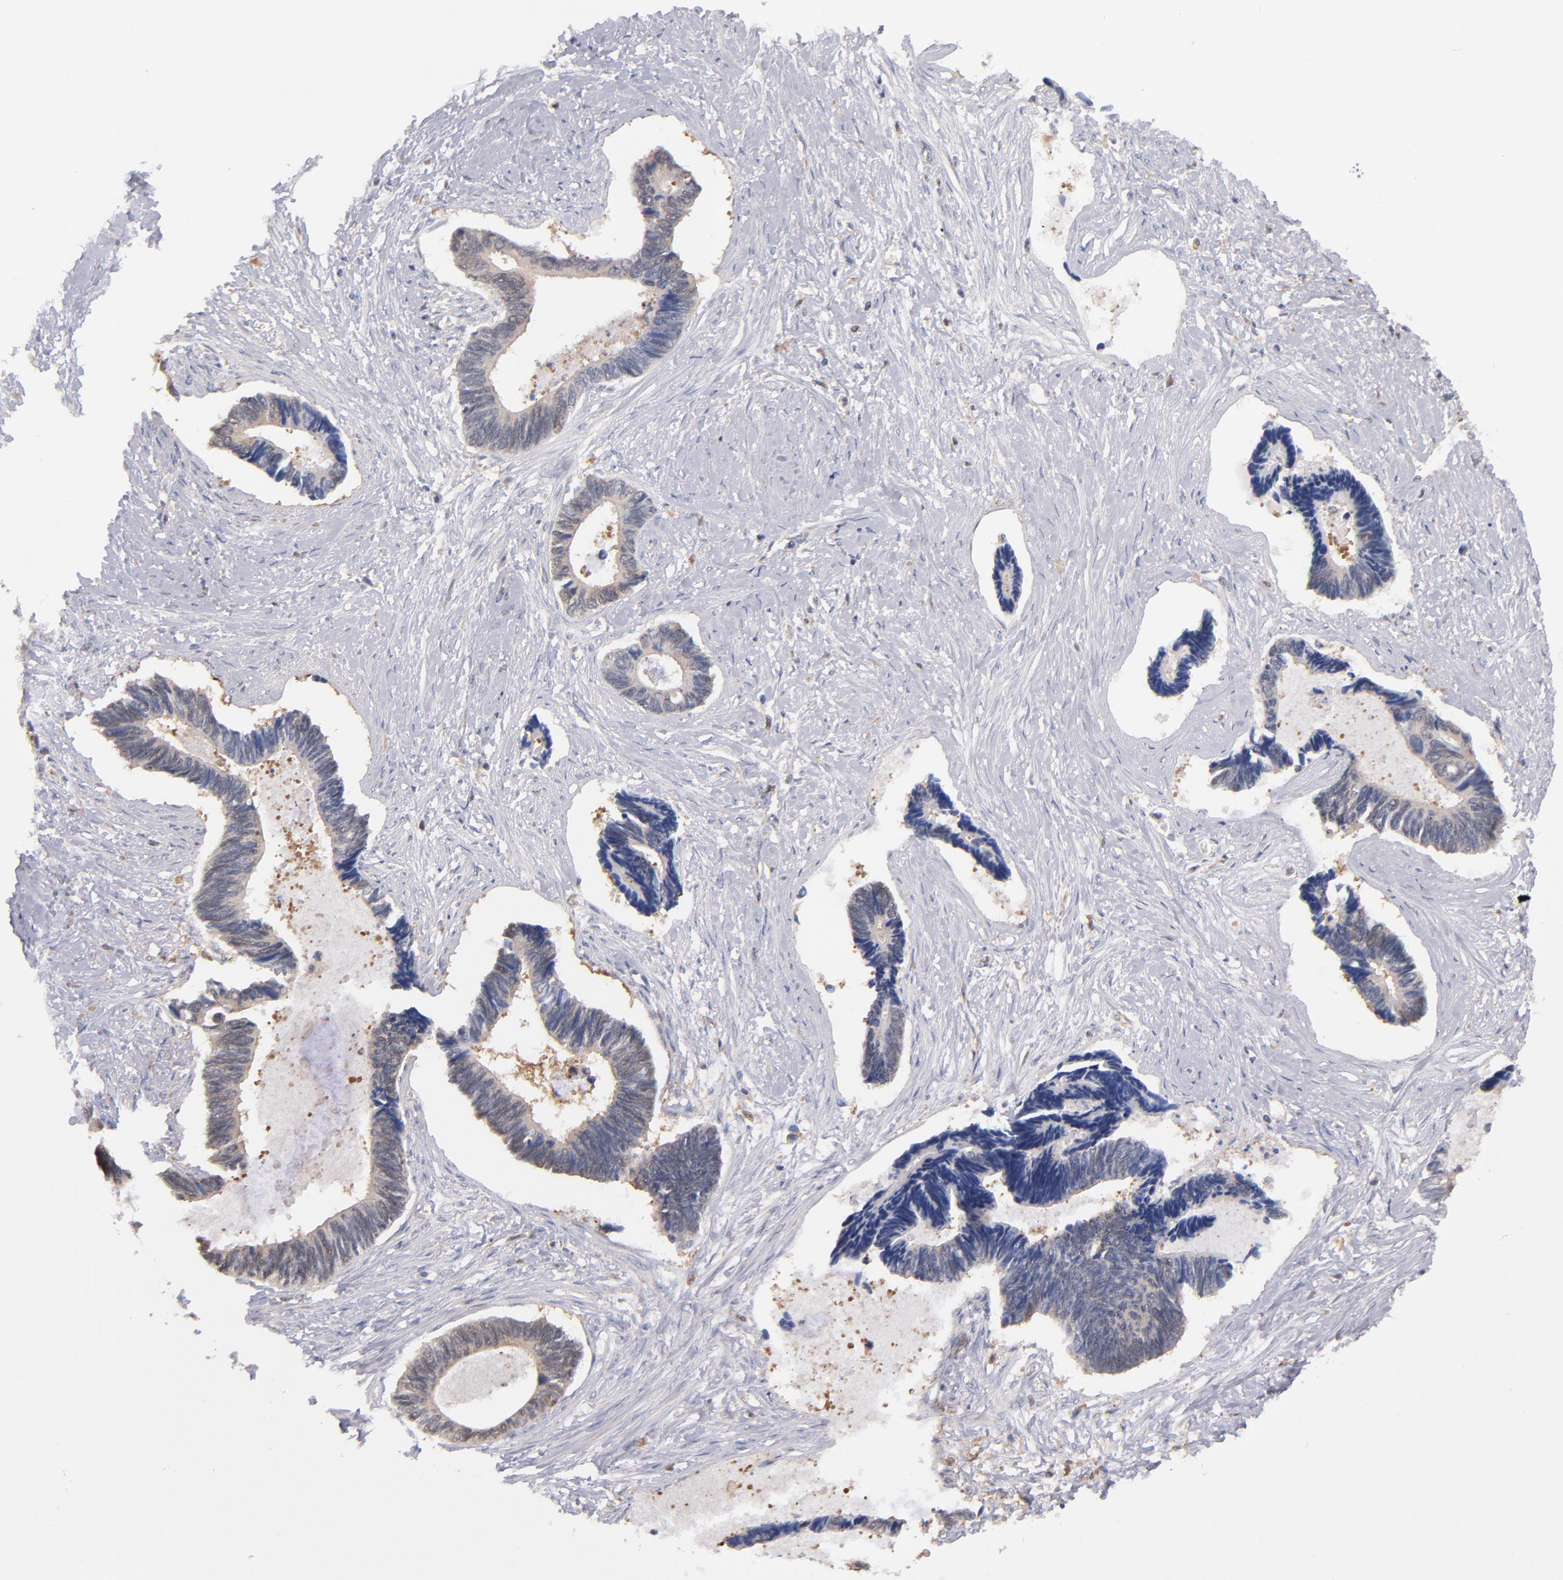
{"staining": {"intensity": "weak", "quantity": ">75%", "location": "cytoplasmic/membranous"}, "tissue": "pancreatic cancer", "cell_type": "Tumor cells", "image_type": "cancer", "snomed": [{"axis": "morphology", "description": "Adenocarcinoma, NOS"}, {"axis": "topography", "description": "Pancreas"}], "caption": "Protein staining of pancreatic cancer (adenocarcinoma) tissue reveals weak cytoplasmic/membranous positivity in approximately >75% of tumor cells.", "gene": "GMFG", "patient": {"sex": "female", "age": 70}}